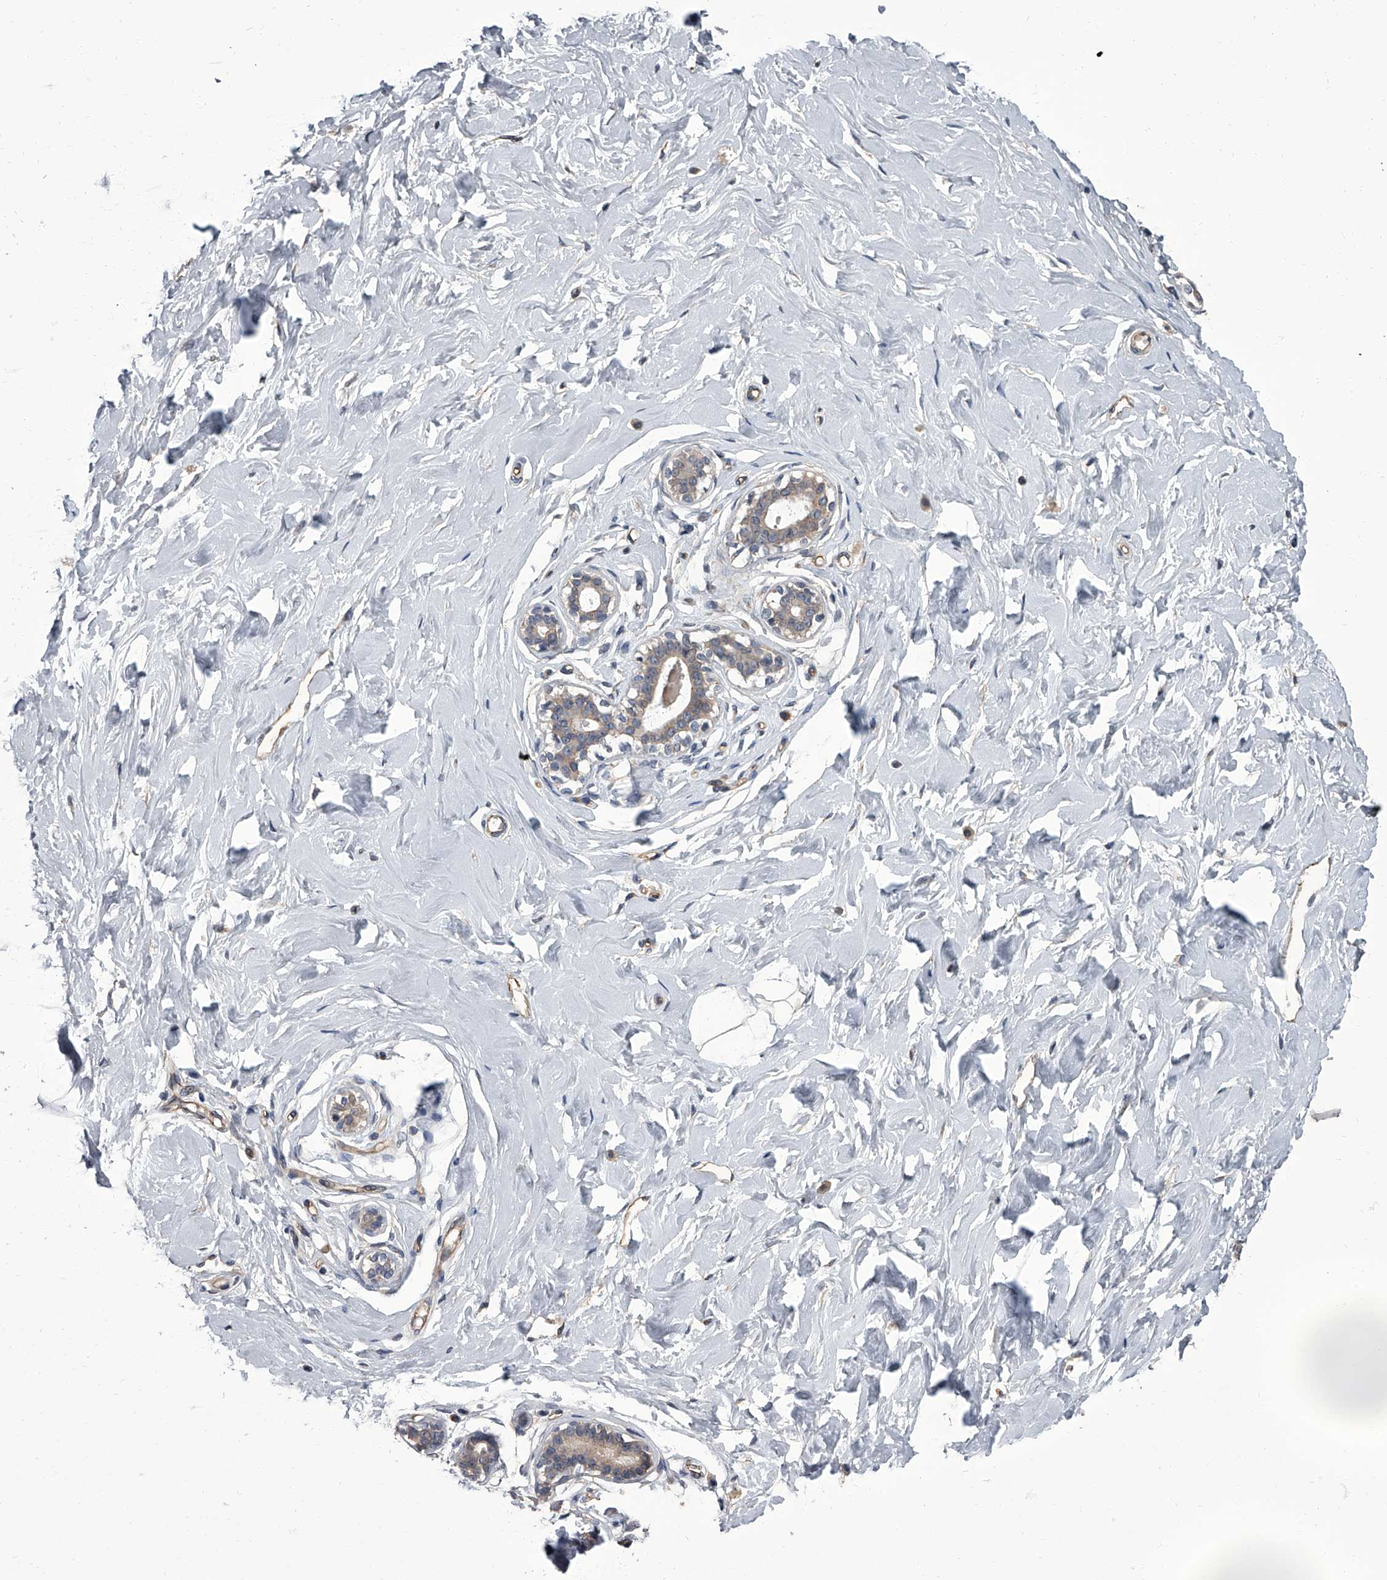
{"staining": {"intensity": "negative", "quantity": "none", "location": "none"}, "tissue": "breast", "cell_type": "Adipocytes", "image_type": "normal", "snomed": [{"axis": "morphology", "description": "Normal tissue, NOS"}, {"axis": "morphology", "description": "Adenoma, NOS"}, {"axis": "topography", "description": "Breast"}], "caption": "High power microscopy photomicrograph of an immunohistochemistry (IHC) photomicrograph of normal breast, revealing no significant positivity in adipocytes.", "gene": "SIRT4", "patient": {"sex": "female", "age": 23}}